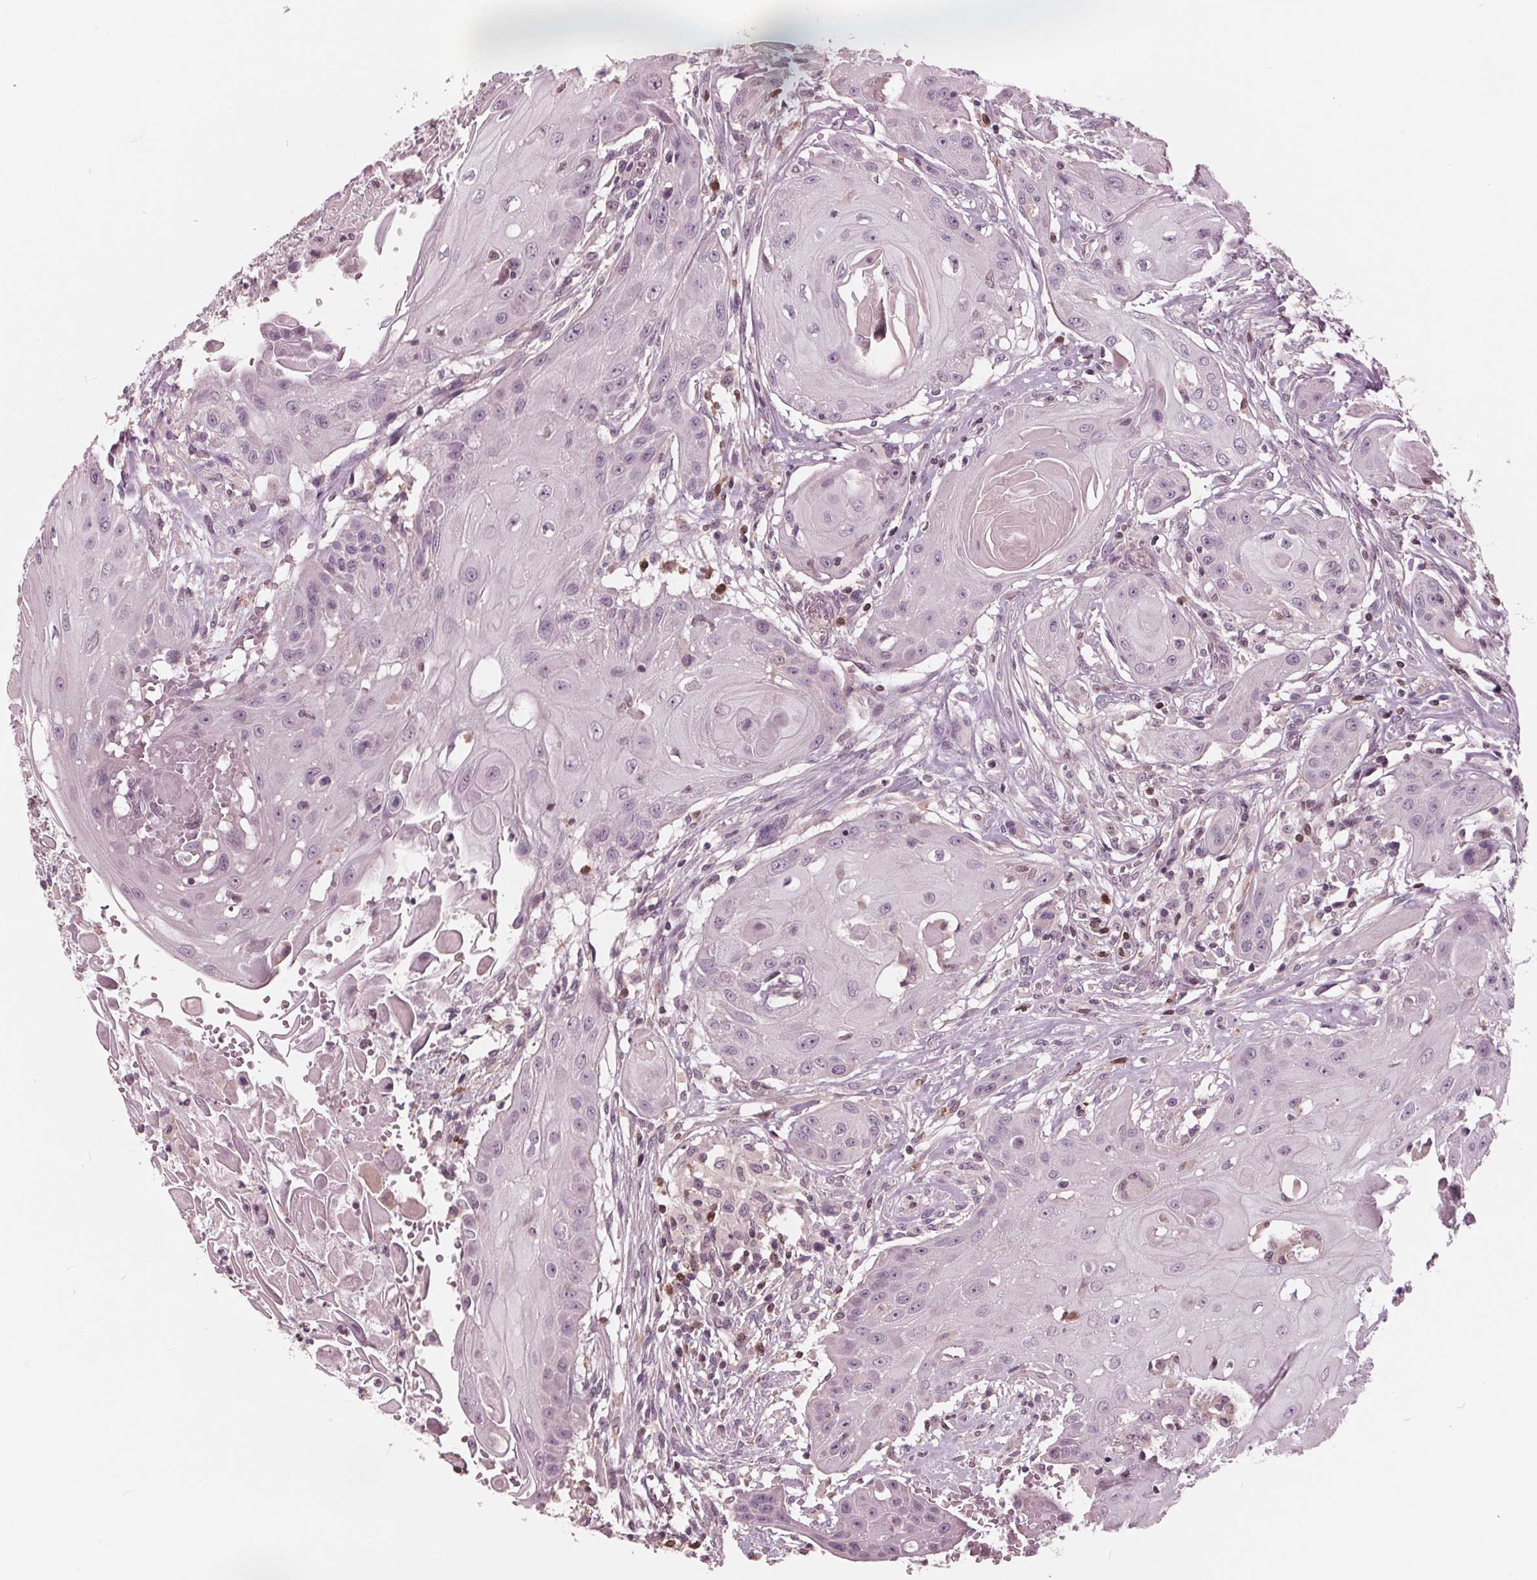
{"staining": {"intensity": "negative", "quantity": "none", "location": "none"}, "tissue": "head and neck cancer", "cell_type": "Tumor cells", "image_type": "cancer", "snomed": [{"axis": "morphology", "description": "Squamous cell carcinoma, NOS"}, {"axis": "topography", "description": "Oral tissue"}, {"axis": "topography", "description": "Head-Neck"}, {"axis": "topography", "description": "Neck, NOS"}], "caption": "Head and neck squamous cell carcinoma was stained to show a protein in brown. There is no significant positivity in tumor cells.", "gene": "ING3", "patient": {"sex": "female", "age": 55}}